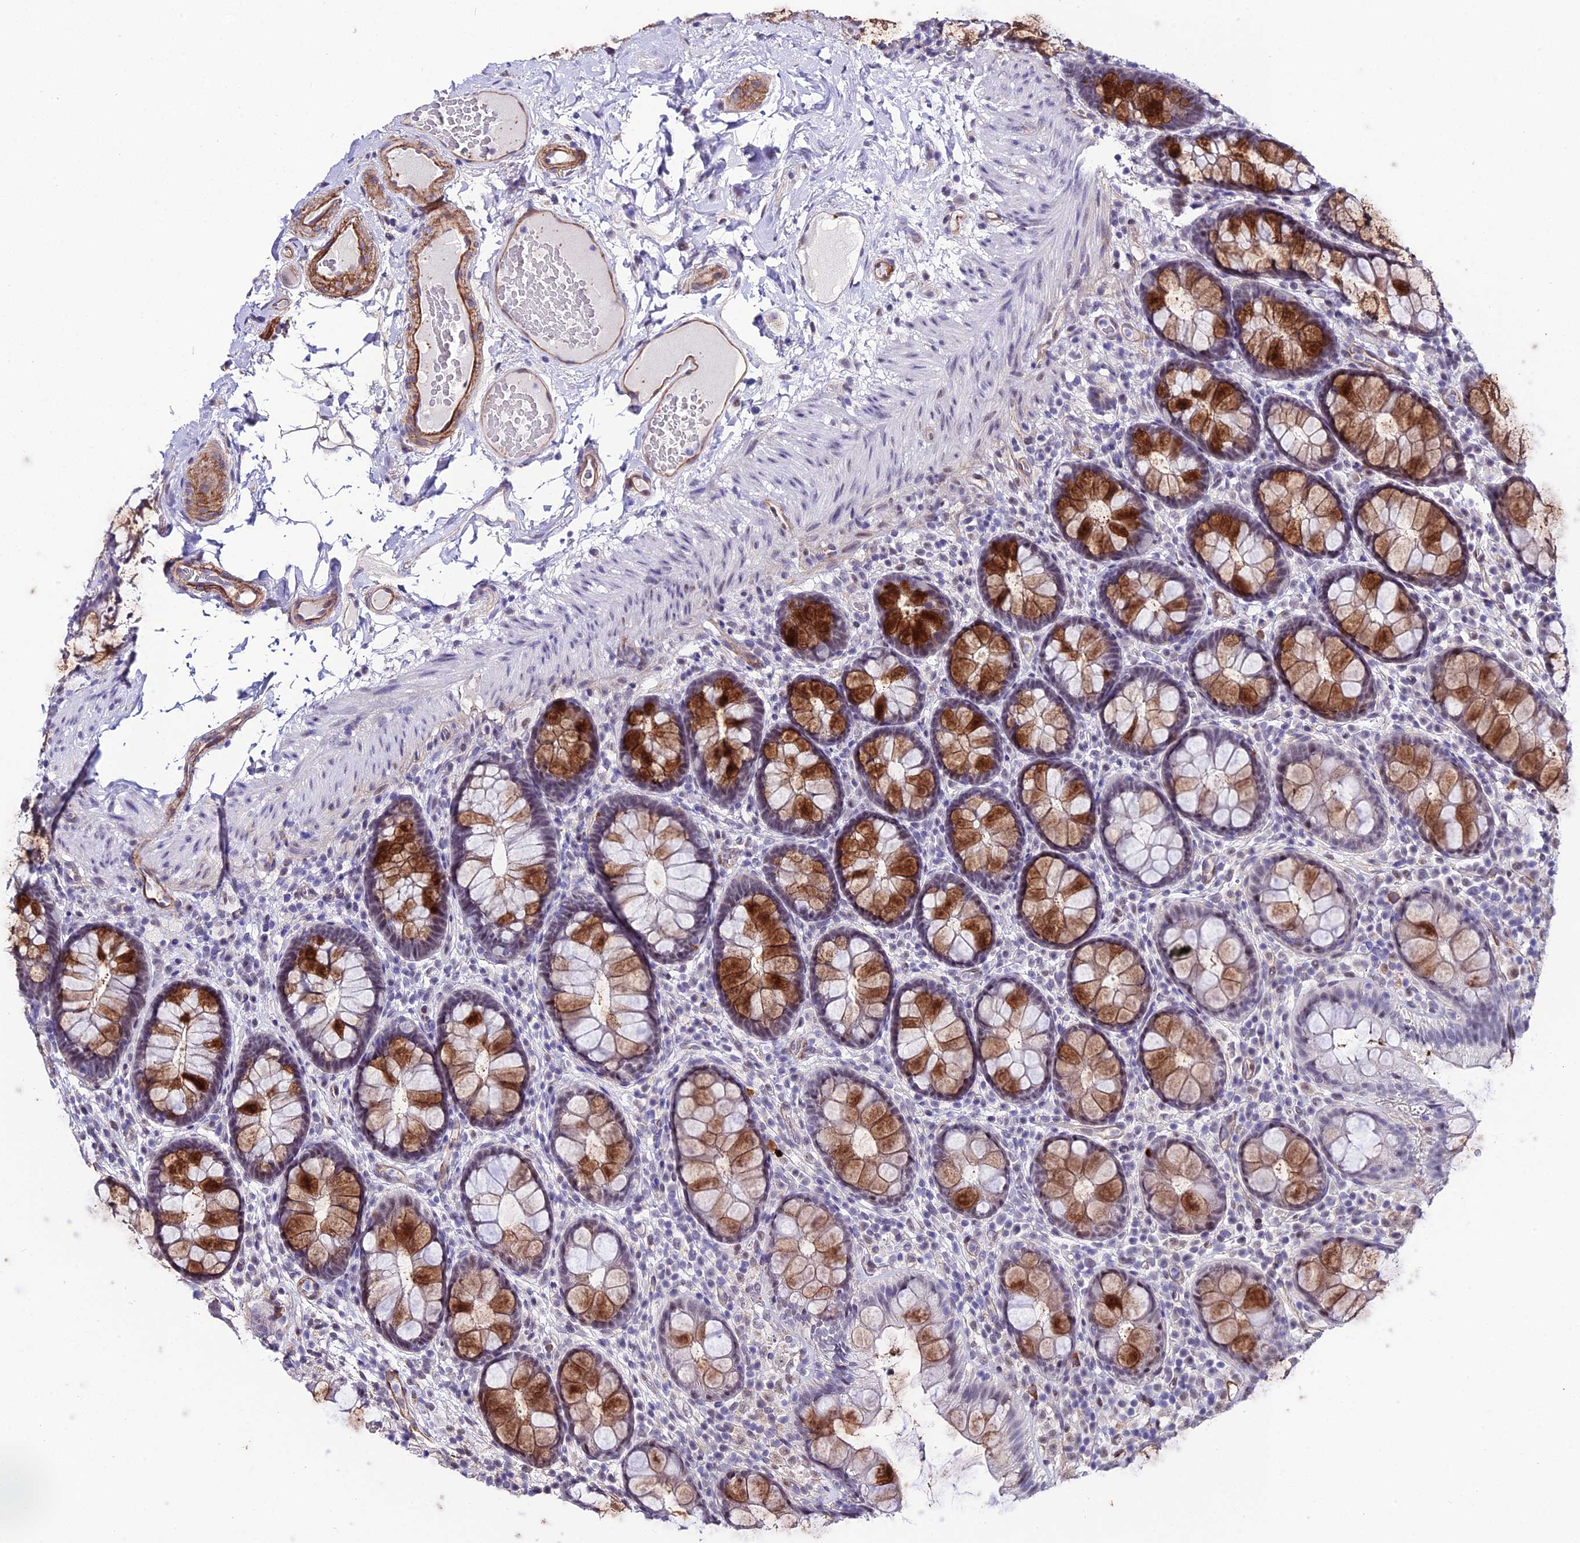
{"staining": {"intensity": "strong", "quantity": "25%-75%", "location": "cytoplasmic/membranous,nuclear"}, "tissue": "rectum", "cell_type": "Glandular cells", "image_type": "normal", "snomed": [{"axis": "morphology", "description": "Normal tissue, NOS"}, {"axis": "topography", "description": "Rectum"}], "caption": "Unremarkable rectum was stained to show a protein in brown. There is high levels of strong cytoplasmic/membranous,nuclear positivity in approximately 25%-75% of glandular cells. The staining is performed using DAB brown chromogen to label protein expression. The nuclei are counter-stained blue using hematoxylin.", "gene": "SYT15B", "patient": {"sex": "male", "age": 83}}